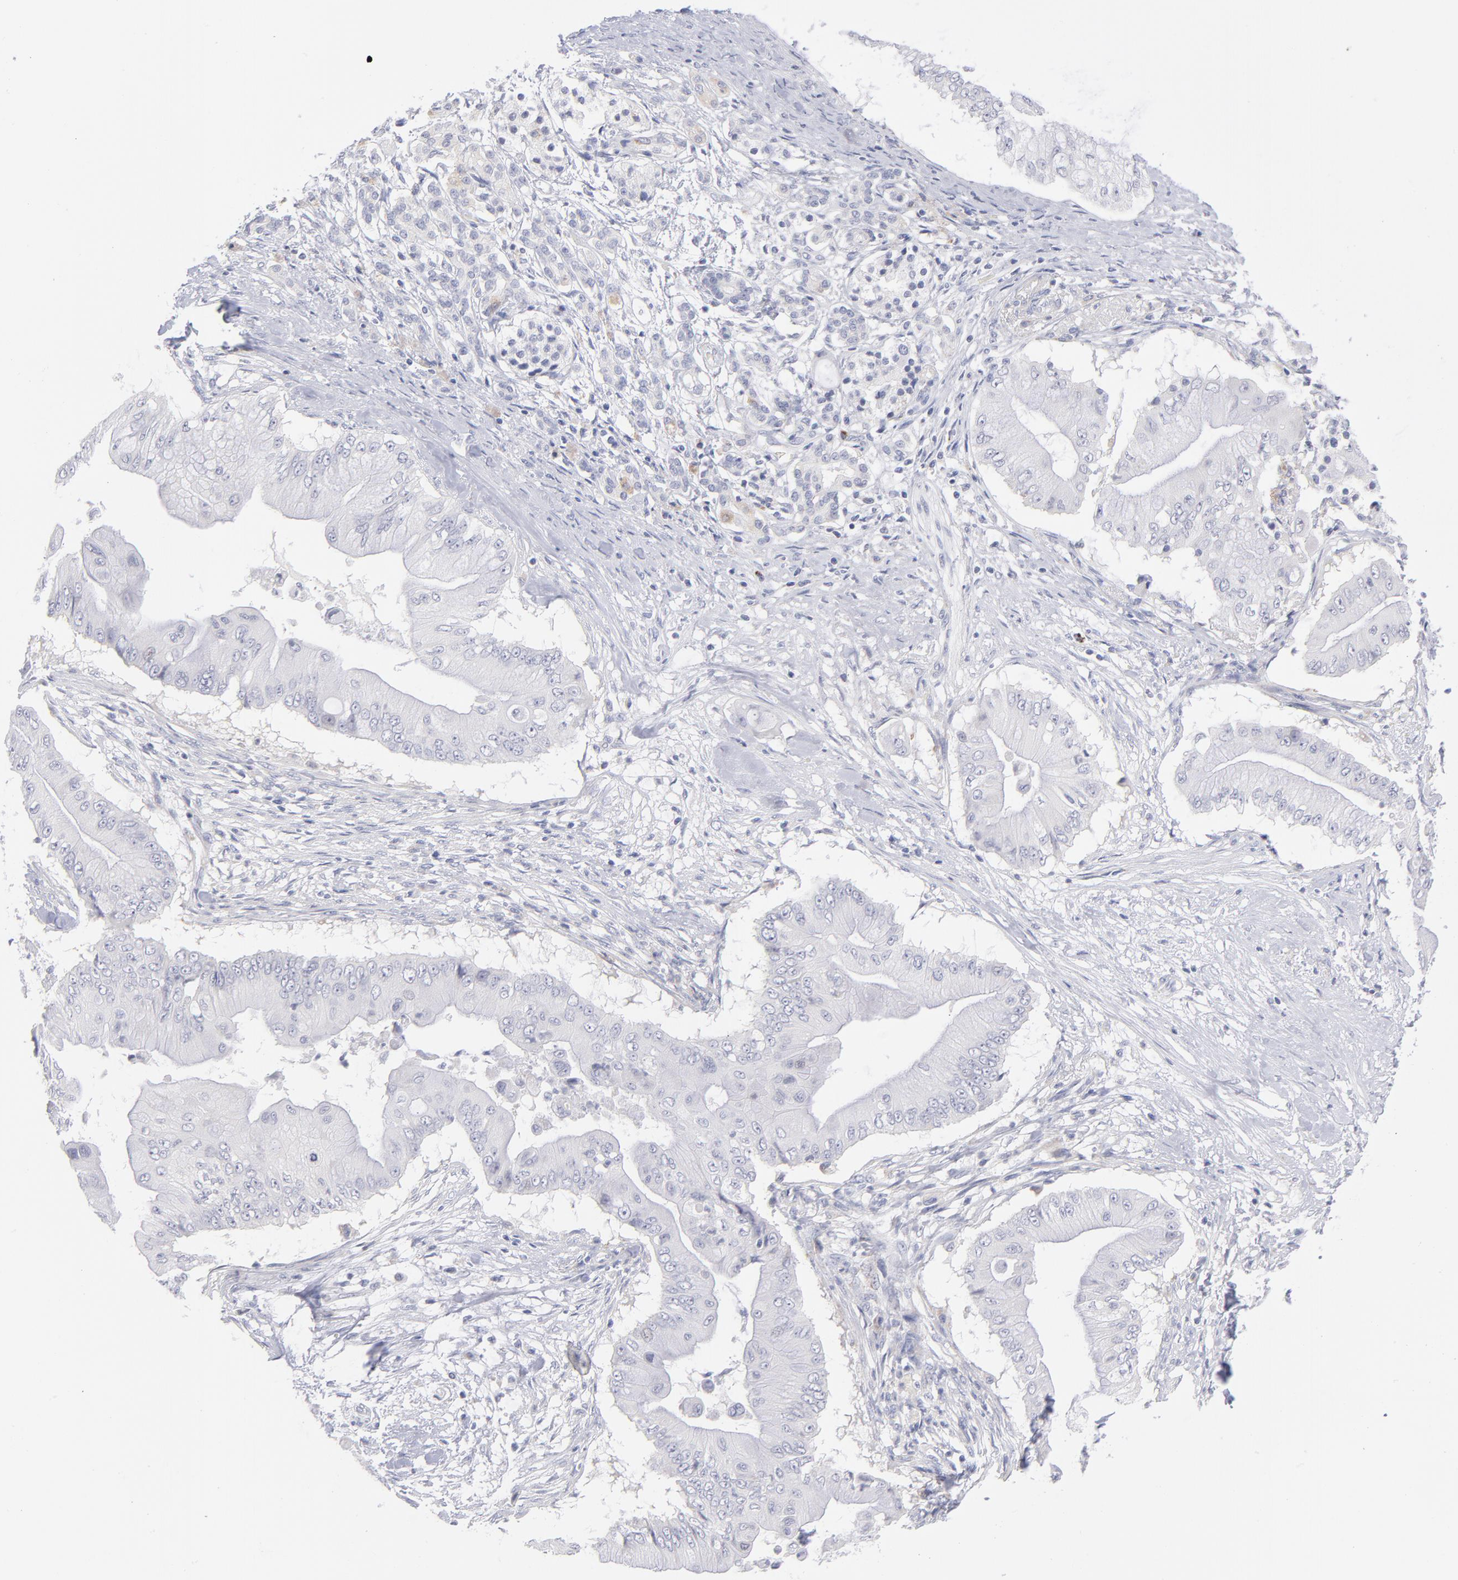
{"staining": {"intensity": "negative", "quantity": "none", "location": "none"}, "tissue": "pancreatic cancer", "cell_type": "Tumor cells", "image_type": "cancer", "snomed": [{"axis": "morphology", "description": "Adenocarcinoma, NOS"}, {"axis": "topography", "description": "Pancreas"}], "caption": "Tumor cells are negative for brown protein staining in adenocarcinoma (pancreatic).", "gene": "MTHFD2", "patient": {"sex": "male", "age": 62}}